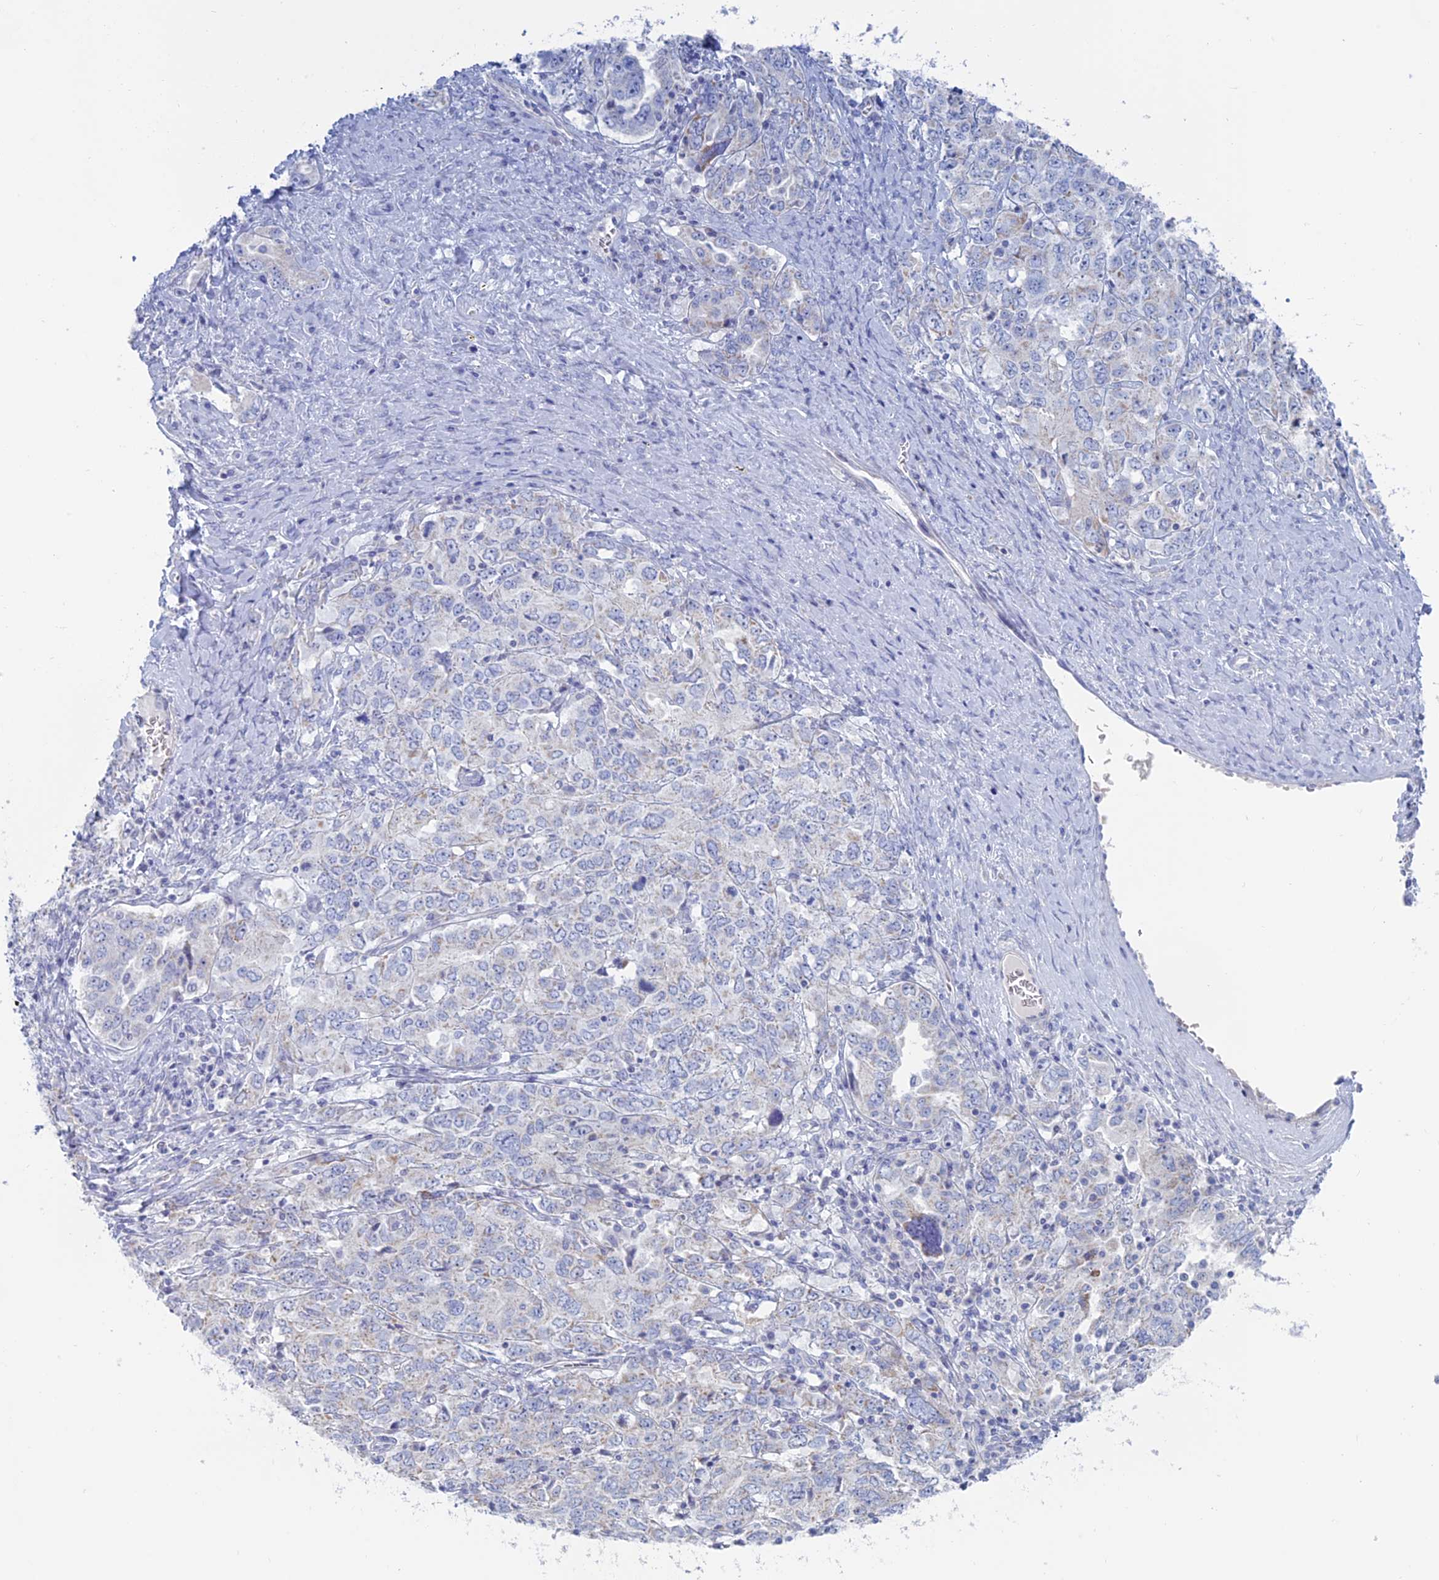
{"staining": {"intensity": "negative", "quantity": "none", "location": "none"}, "tissue": "ovarian cancer", "cell_type": "Tumor cells", "image_type": "cancer", "snomed": [{"axis": "morphology", "description": "Carcinoma, endometroid"}, {"axis": "topography", "description": "Ovary"}], "caption": "An immunohistochemistry photomicrograph of ovarian cancer is shown. There is no staining in tumor cells of ovarian cancer.", "gene": "TBC1D30", "patient": {"sex": "female", "age": 62}}